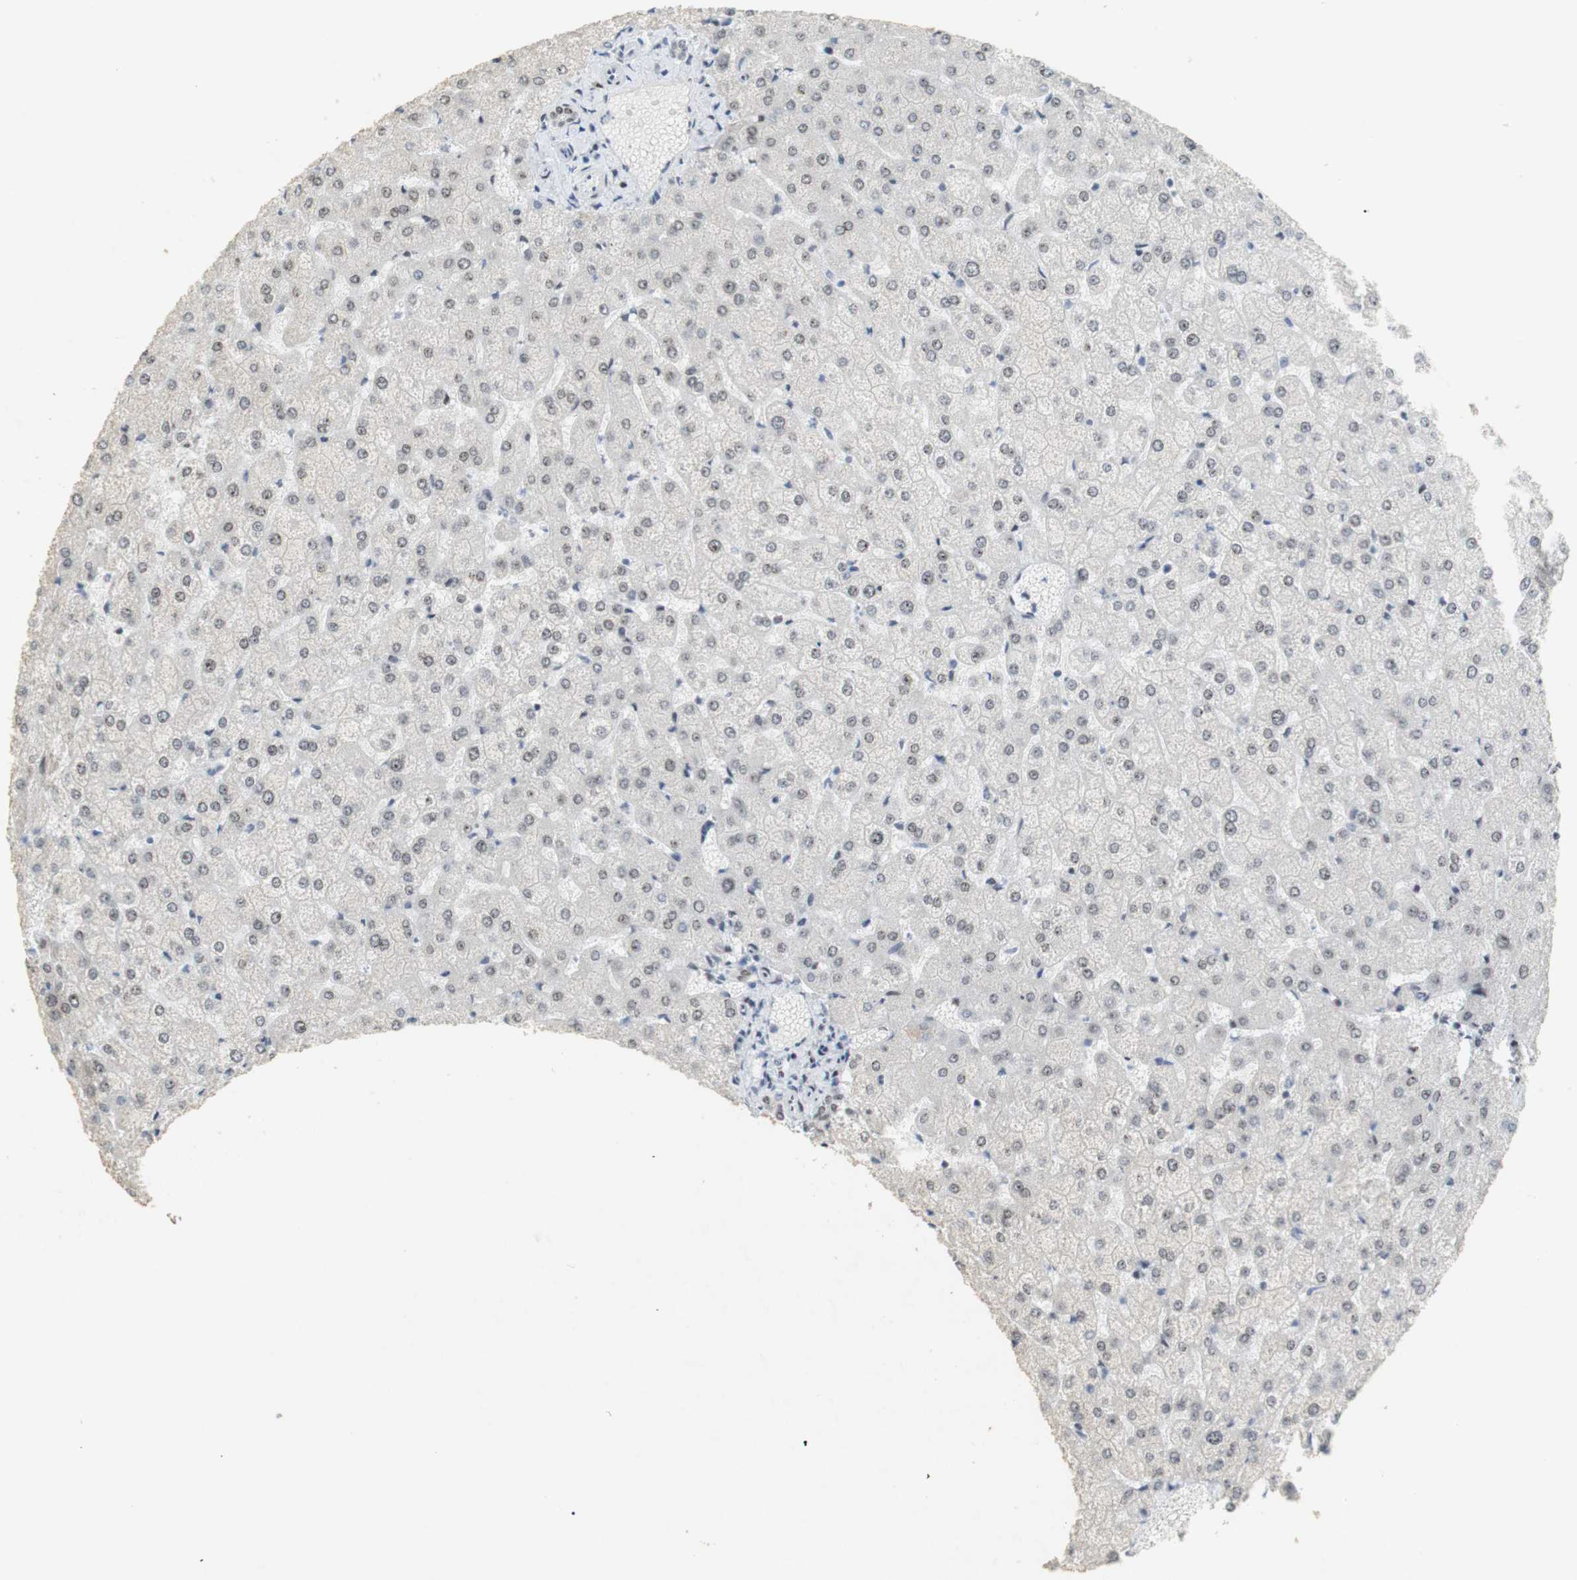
{"staining": {"intensity": "weak", "quantity": "25%-75%", "location": "nuclear"}, "tissue": "liver", "cell_type": "Cholangiocytes", "image_type": "normal", "snomed": [{"axis": "morphology", "description": "Normal tissue, NOS"}, {"axis": "topography", "description": "Liver"}], "caption": "A photomicrograph showing weak nuclear positivity in approximately 25%-75% of cholangiocytes in unremarkable liver, as visualized by brown immunohistochemical staining.", "gene": "BMI1", "patient": {"sex": "female", "age": 32}}